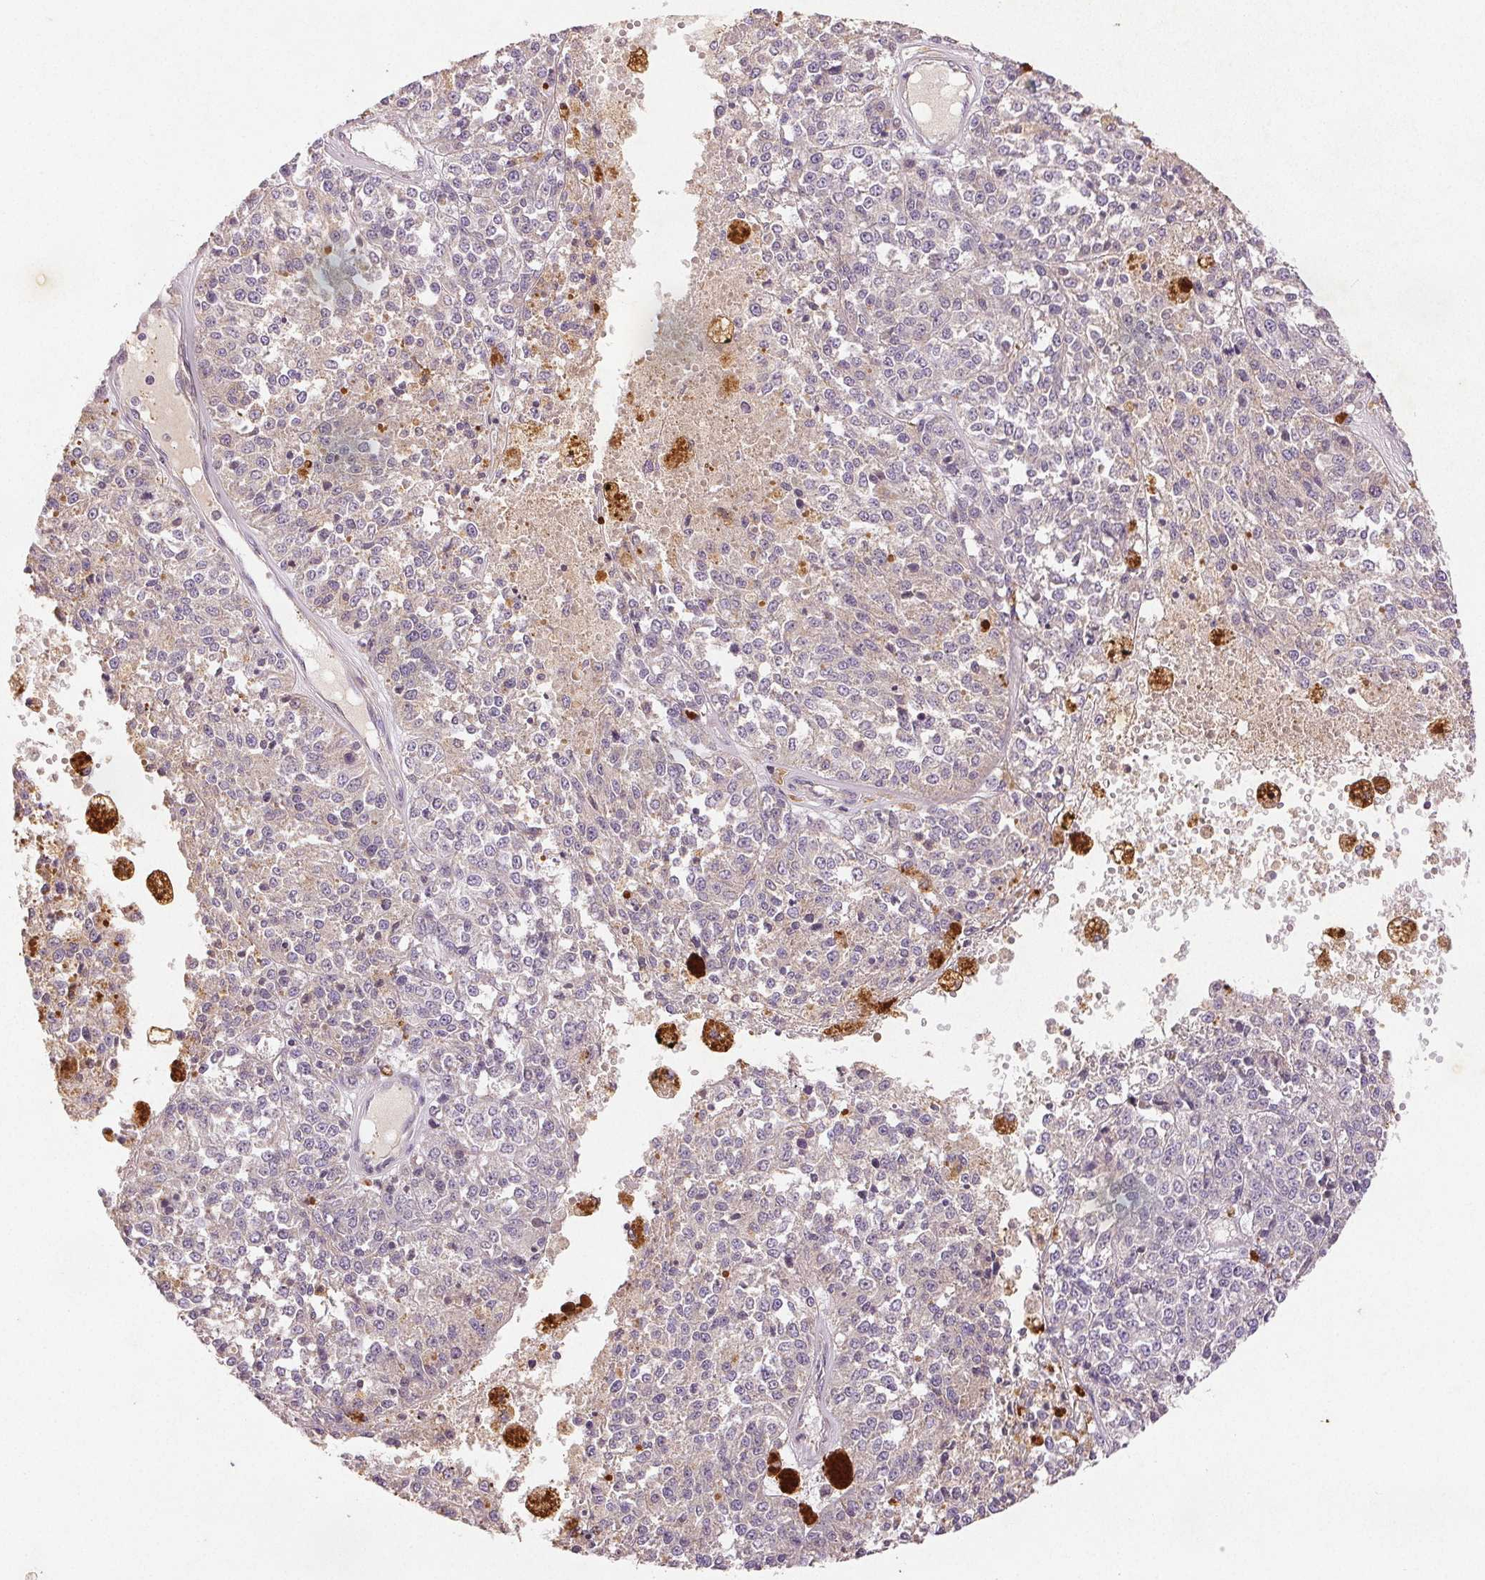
{"staining": {"intensity": "negative", "quantity": "none", "location": "none"}, "tissue": "melanoma", "cell_type": "Tumor cells", "image_type": "cancer", "snomed": [{"axis": "morphology", "description": "Malignant melanoma, Metastatic site"}, {"axis": "topography", "description": "Lymph node"}], "caption": "High magnification brightfield microscopy of melanoma stained with DAB (3,3'-diaminobenzidine) (brown) and counterstained with hematoxylin (blue): tumor cells show no significant positivity.", "gene": "YIF1B", "patient": {"sex": "female", "age": 64}}